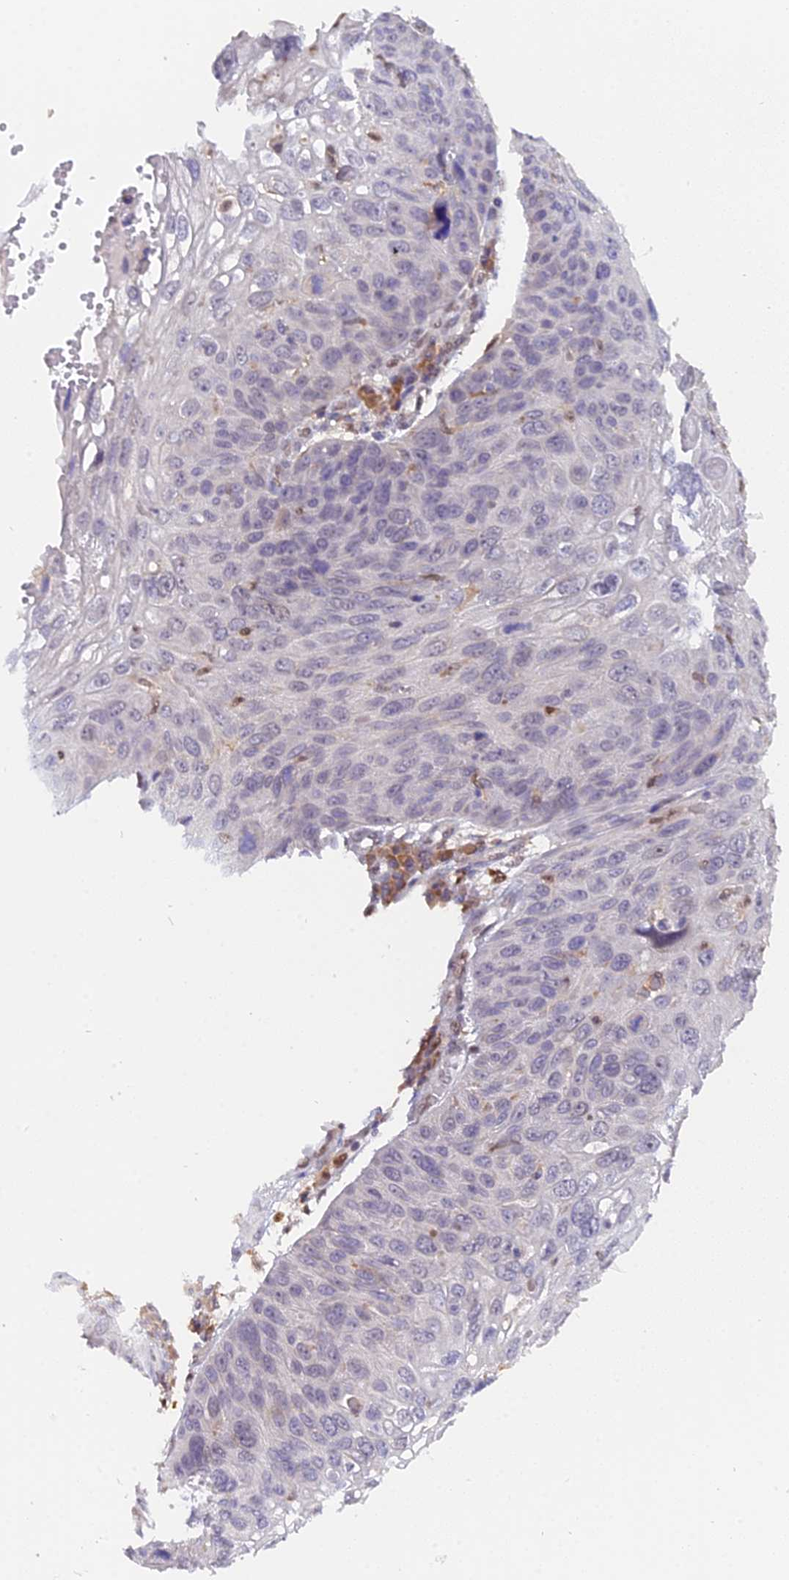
{"staining": {"intensity": "negative", "quantity": "none", "location": "none"}, "tissue": "skin cancer", "cell_type": "Tumor cells", "image_type": "cancer", "snomed": [{"axis": "morphology", "description": "Squamous cell carcinoma, NOS"}, {"axis": "topography", "description": "Skin"}], "caption": "The immunohistochemistry micrograph has no significant expression in tumor cells of skin cancer (squamous cell carcinoma) tissue.", "gene": "FAM118B", "patient": {"sex": "female", "age": 90}}